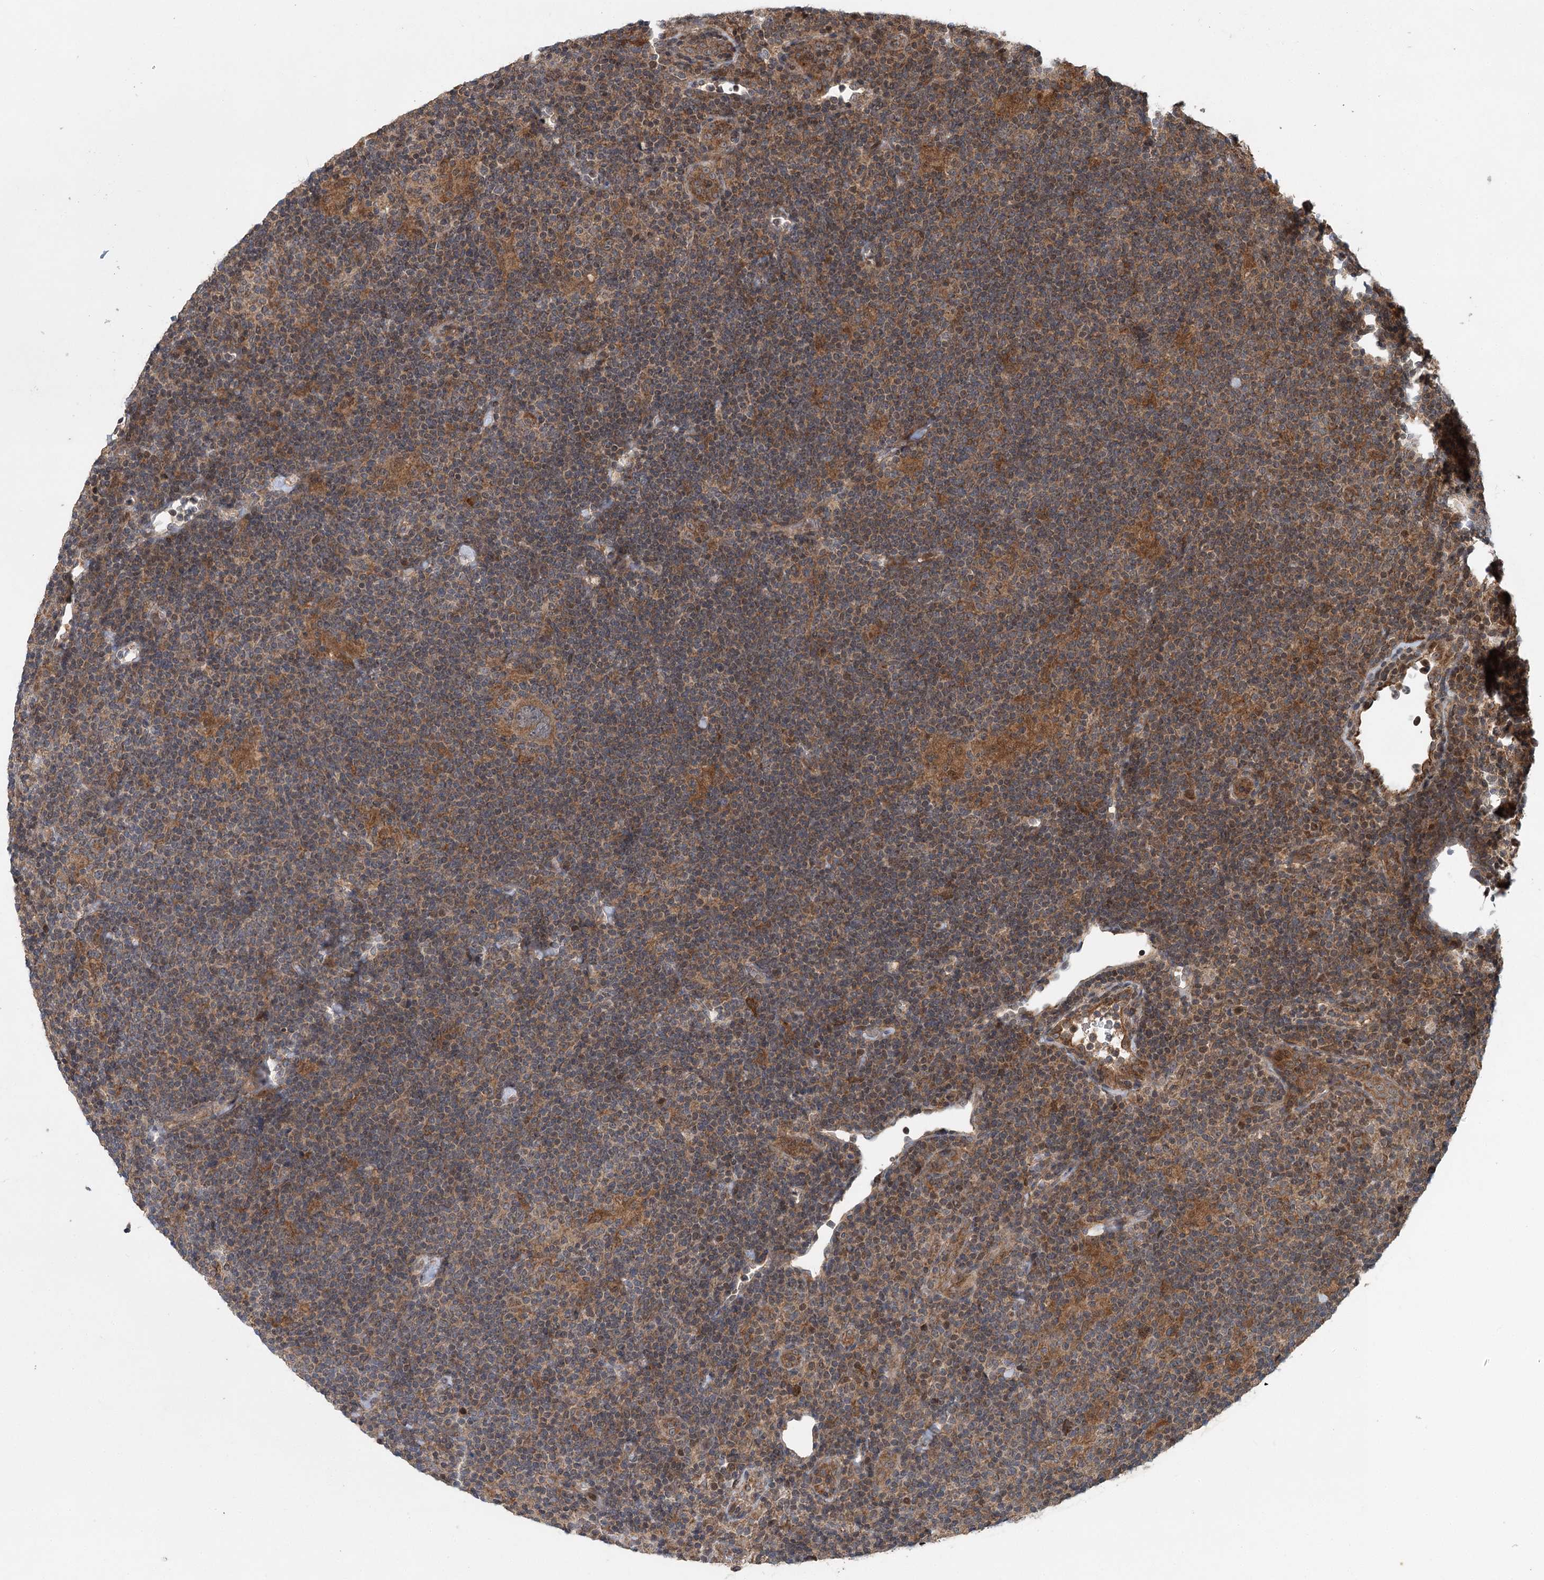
{"staining": {"intensity": "moderate", "quantity": ">75%", "location": "cytoplasmic/membranous"}, "tissue": "lymphoma", "cell_type": "Tumor cells", "image_type": "cancer", "snomed": [{"axis": "morphology", "description": "Hodgkin's disease, NOS"}, {"axis": "topography", "description": "Lymph node"}], "caption": "Immunohistochemical staining of human Hodgkin's disease demonstrates medium levels of moderate cytoplasmic/membranous staining in about >75% of tumor cells.", "gene": "INSIG2", "patient": {"sex": "female", "age": 57}}